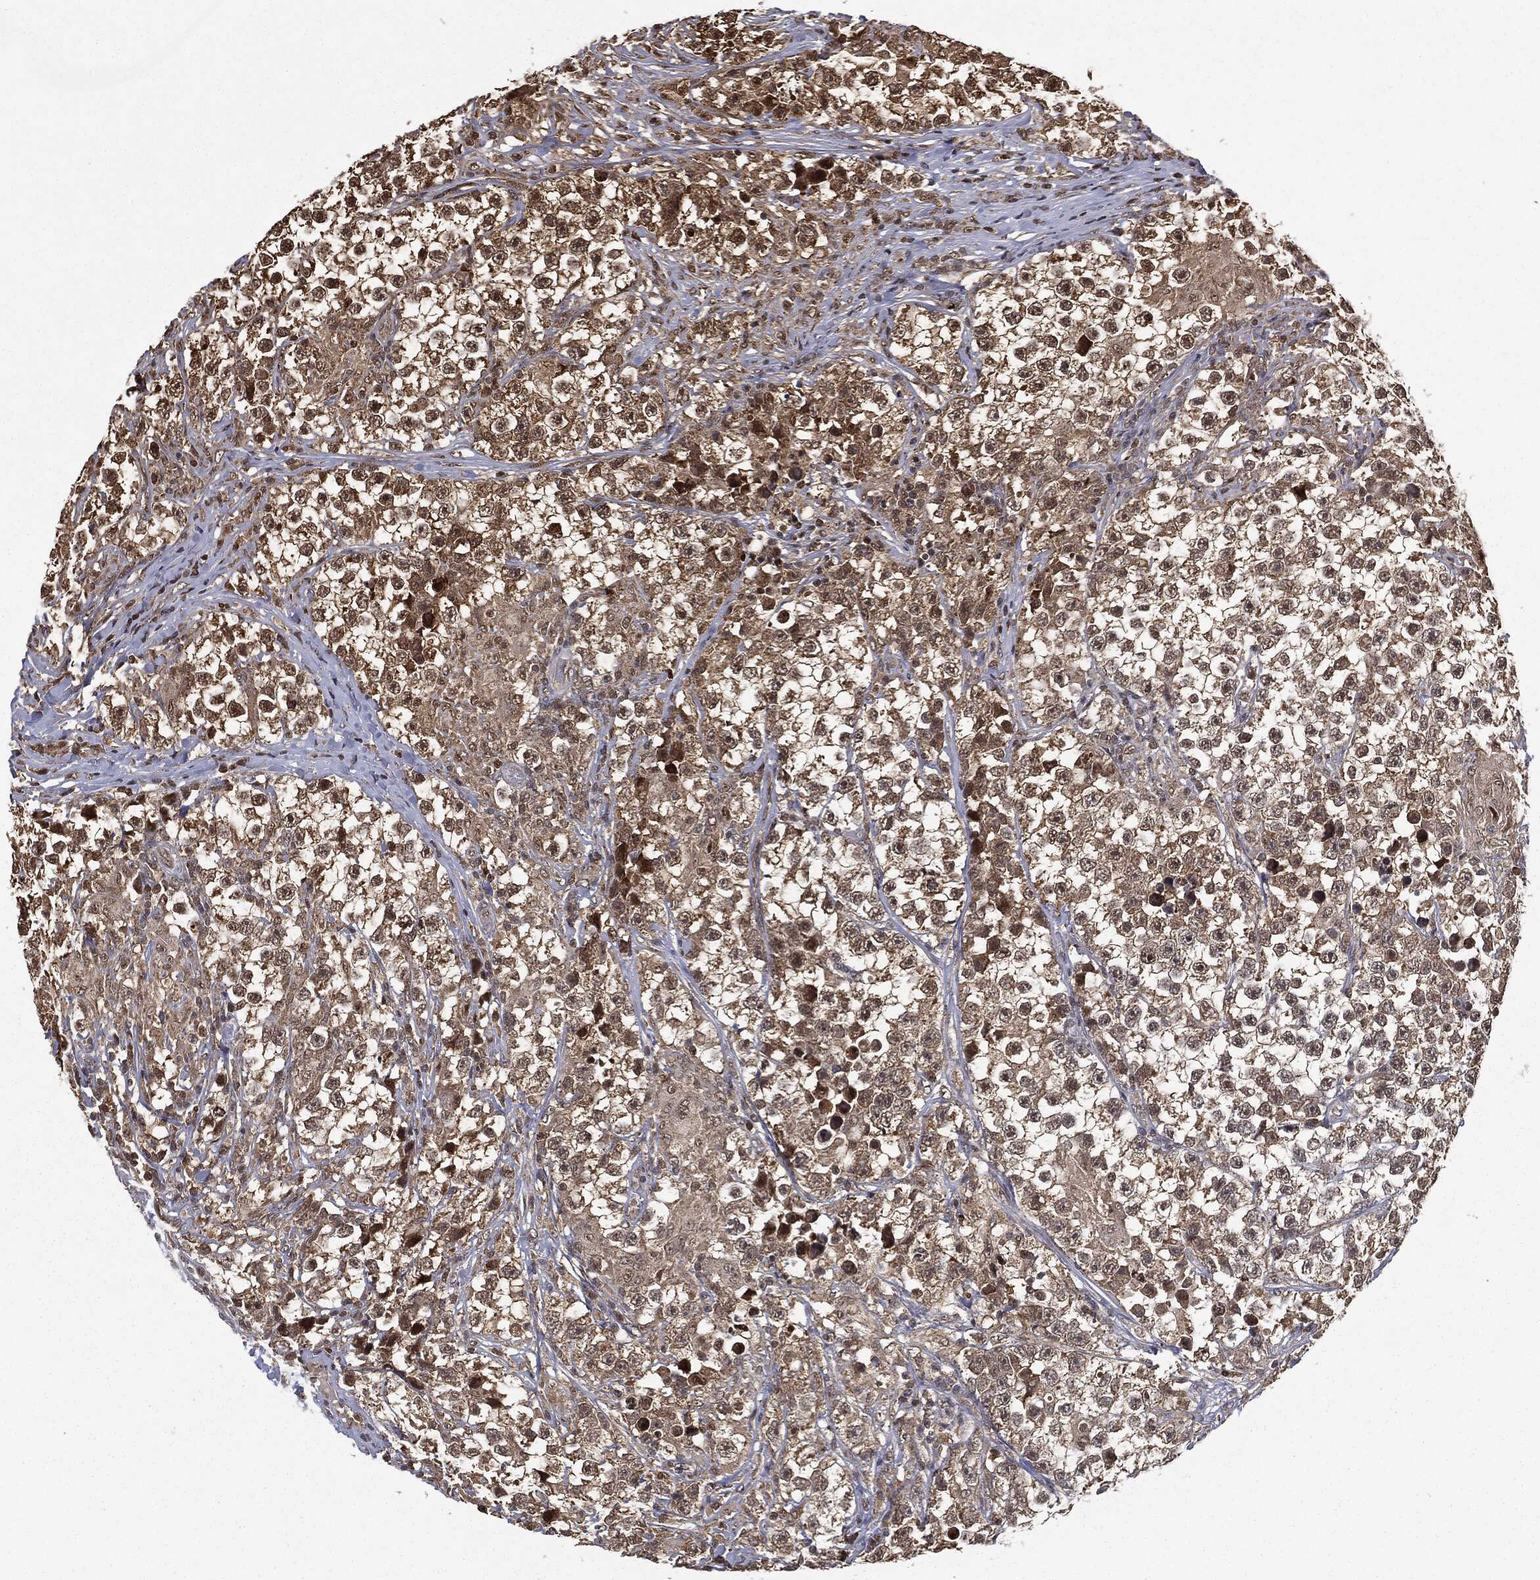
{"staining": {"intensity": "moderate", "quantity": ">75%", "location": "cytoplasmic/membranous,nuclear"}, "tissue": "testis cancer", "cell_type": "Tumor cells", "image_type": "cancer", "snomed": [{"axis": "morphology", "description": "Seminoma, NOS"}, {"axis": "topography", "description": "Testis"}], "caption": "Protein analysis of seminoma (testis) tissue demonstrates moderate cytoplasmic/membranous and nuclear expression in about >75% of tumor cells.", "gene": "ZNHIT6", "patient": {"sex": "male", "age": 46}}